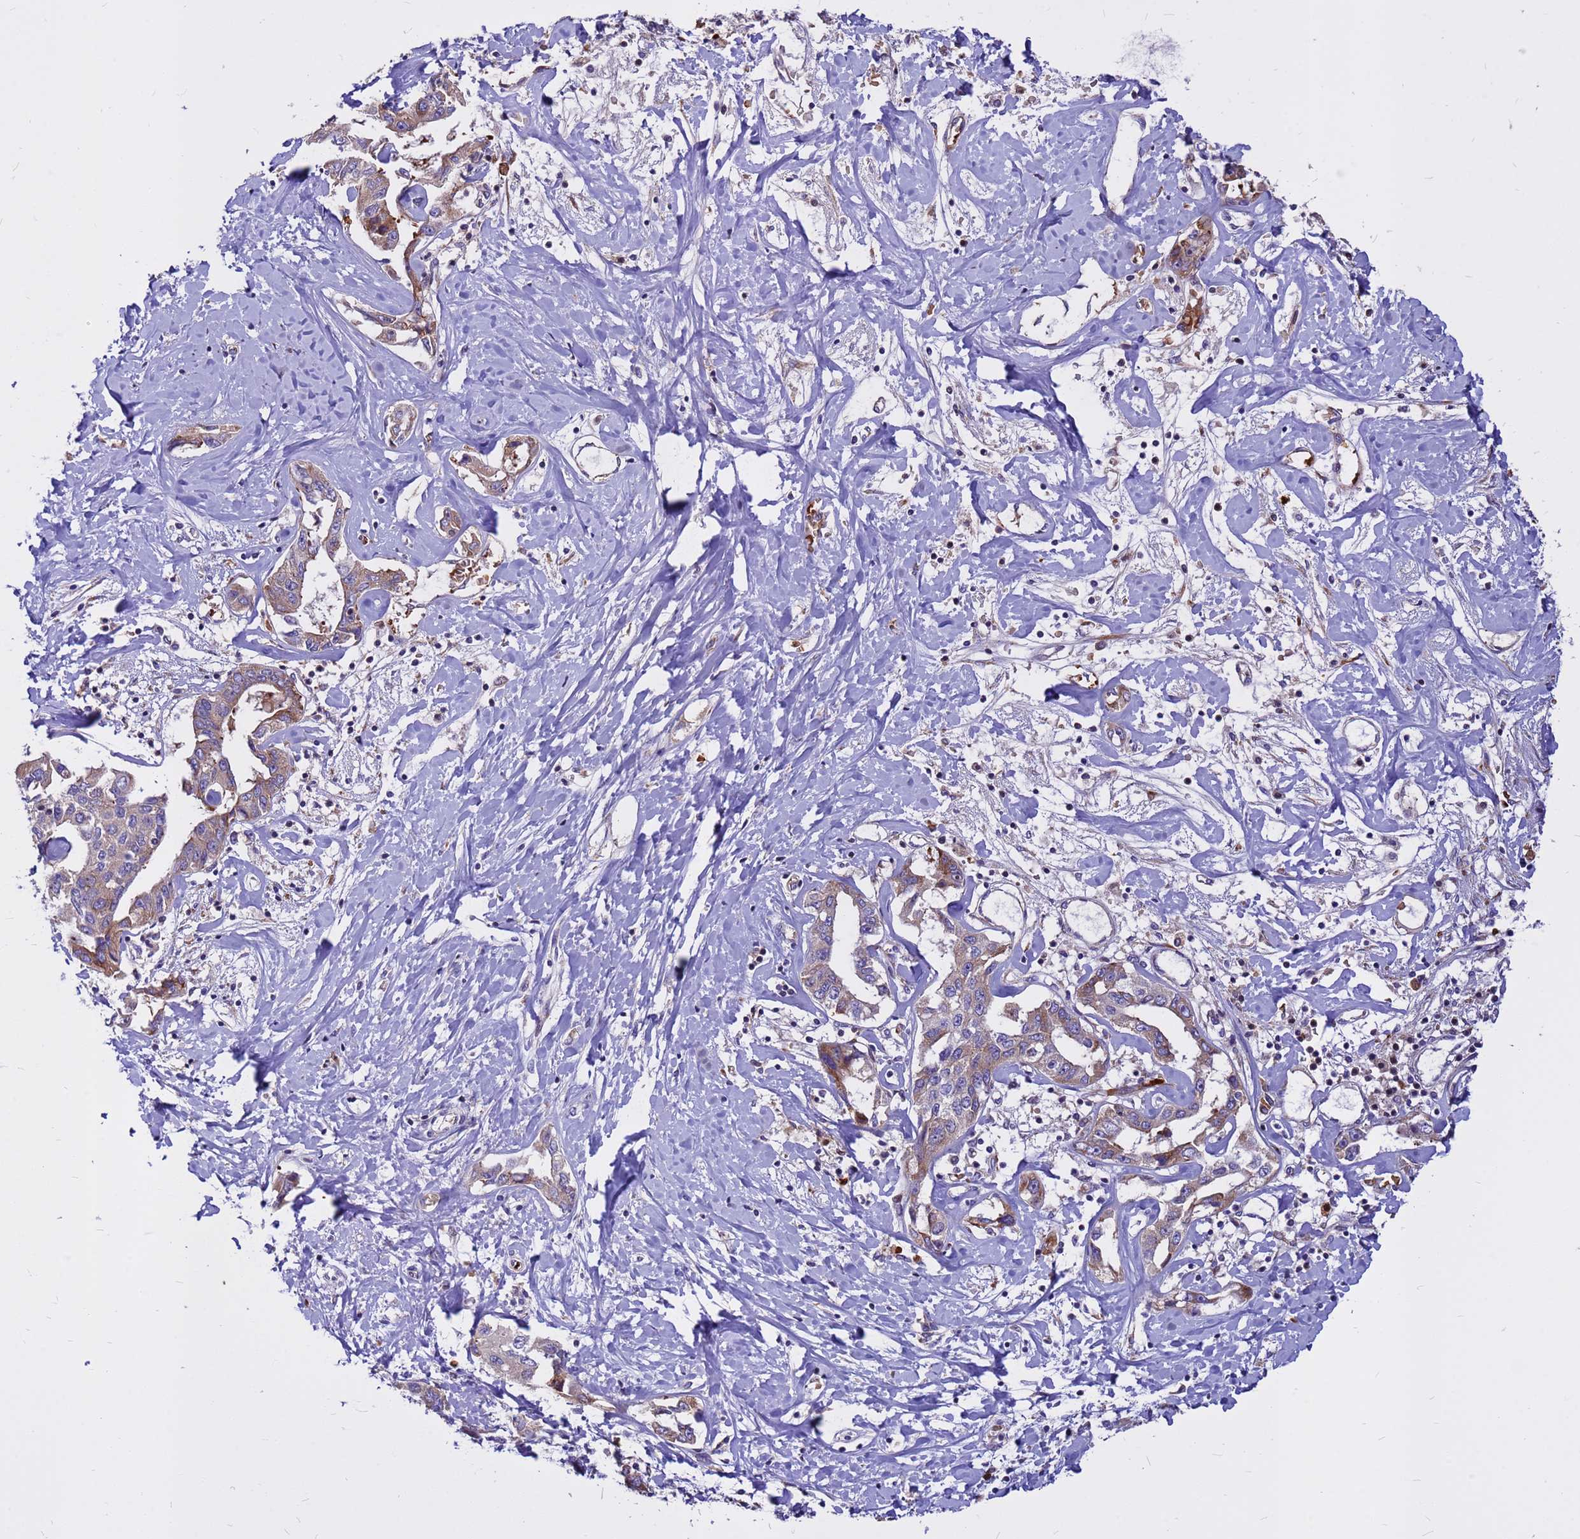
{"staining": {"intensity": "moderate", "quantity": "25%-75%", "location": "cytoplasmic/membranous"}, "tissue": "liver cancer", "cell_type": "Tumor cells", "image_type": "cancer", "snomed": [{"axis": "morphology", "description": "Cholangiocarcinoma"}, {"axis": "topography", "description": "Liver"}], "caption": "This is an image of immunohistochemistry staining of liver cancer, which shows moderate expression in the cytoplasmic/membranous of tumor cells.", "gene": "ZNF669", "patient": {"sex": "male", "age": 59}}